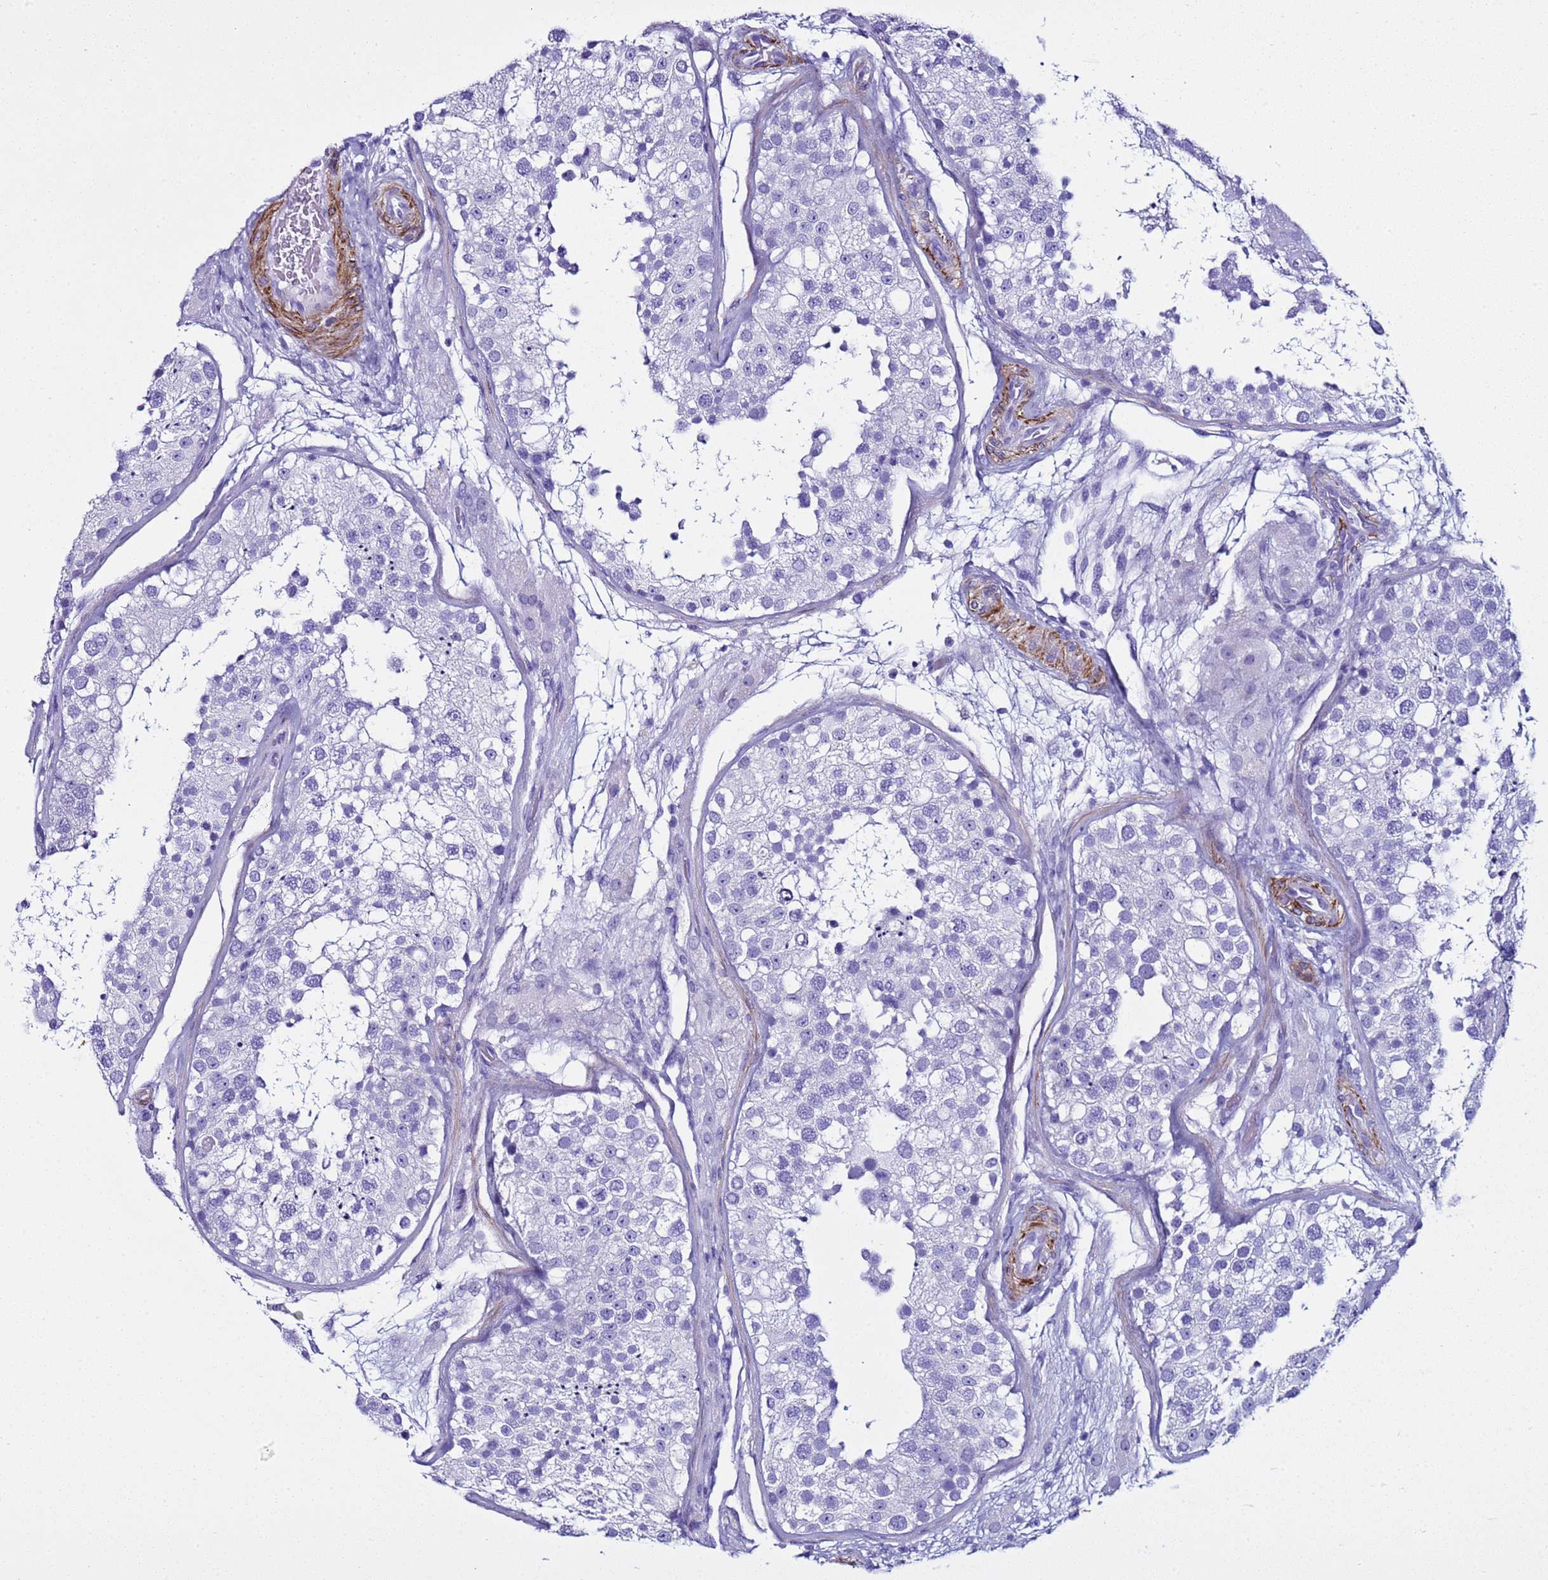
{"staining": {"intensity": "negative", "quantity": "none", "location": "none"}, "tissue": "testis", "cell_type": "Cells in seminiferous ducts", "image_type": "normal", "snomed": [{"axis": "morphology", "description": "Normal tissue, NOS"}, {"axis": "topography", "description": "Testis"}], "caption": "Protein analysis of benign testis demonstrates no significant positivity in cells in seminiferous ducts.", "gene": "LCMT1", "patient": {"sex": "male", "age": 26}}